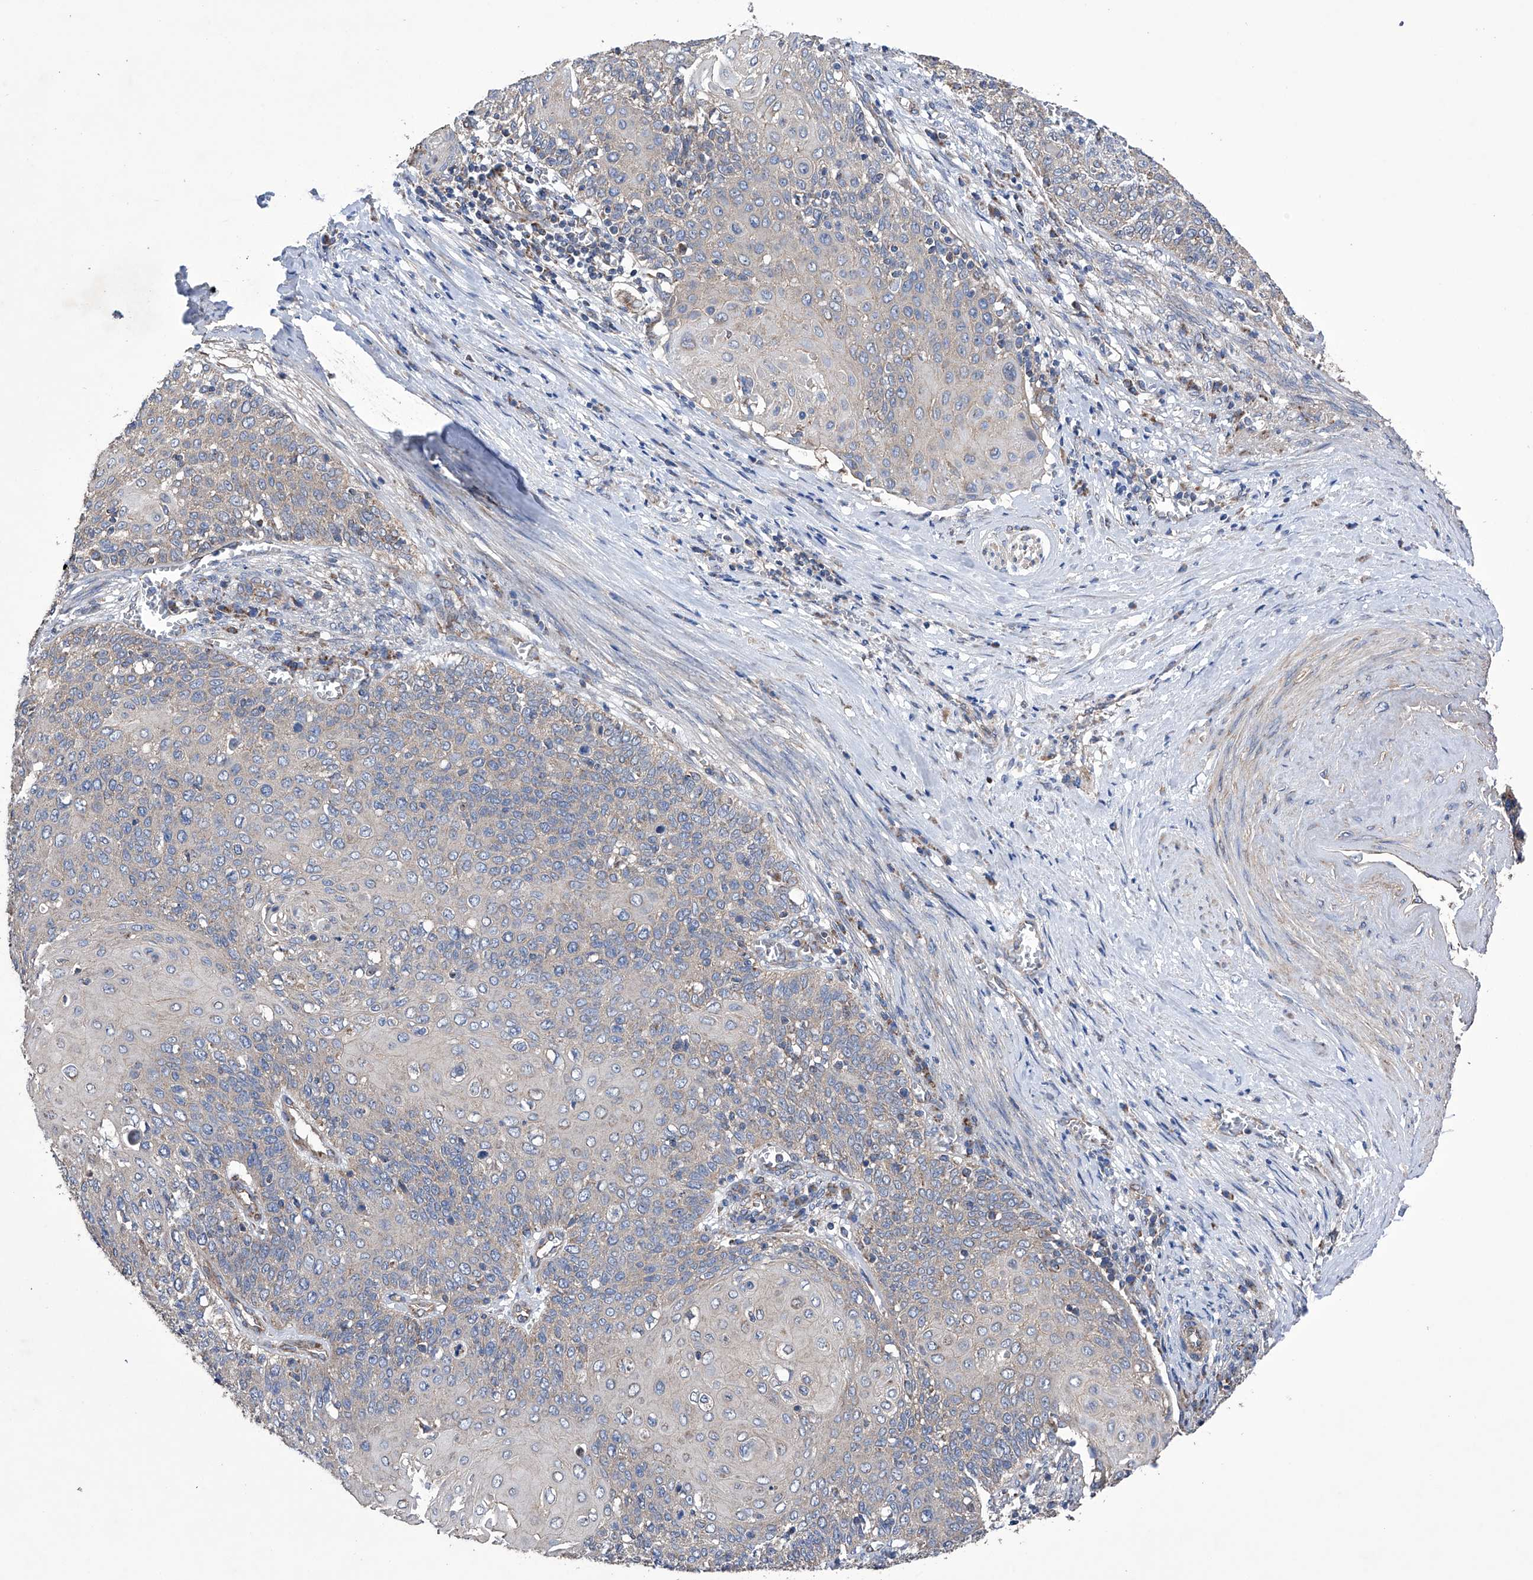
{"staining": {"intensity": "negative", "quantity": "none", "location": "none"}, "tissue": "cervical cancer", "cell_type": "Tumor cells", "image_type": "cancer", "snomed": [{"axis": "morphology", "description": "Squamous cell carcinoma, NOS"}, {"axis": "topography", "description": "Cervix"}], "caption": "An immunohistochemistry micrograph of cervical squamous cell carcinoma is shown. There is no staining in tumor cells of cervical squamous cell carcinoma.", "gene": "EFCAB2", "patient": {"sex": "female", "age": 39}}